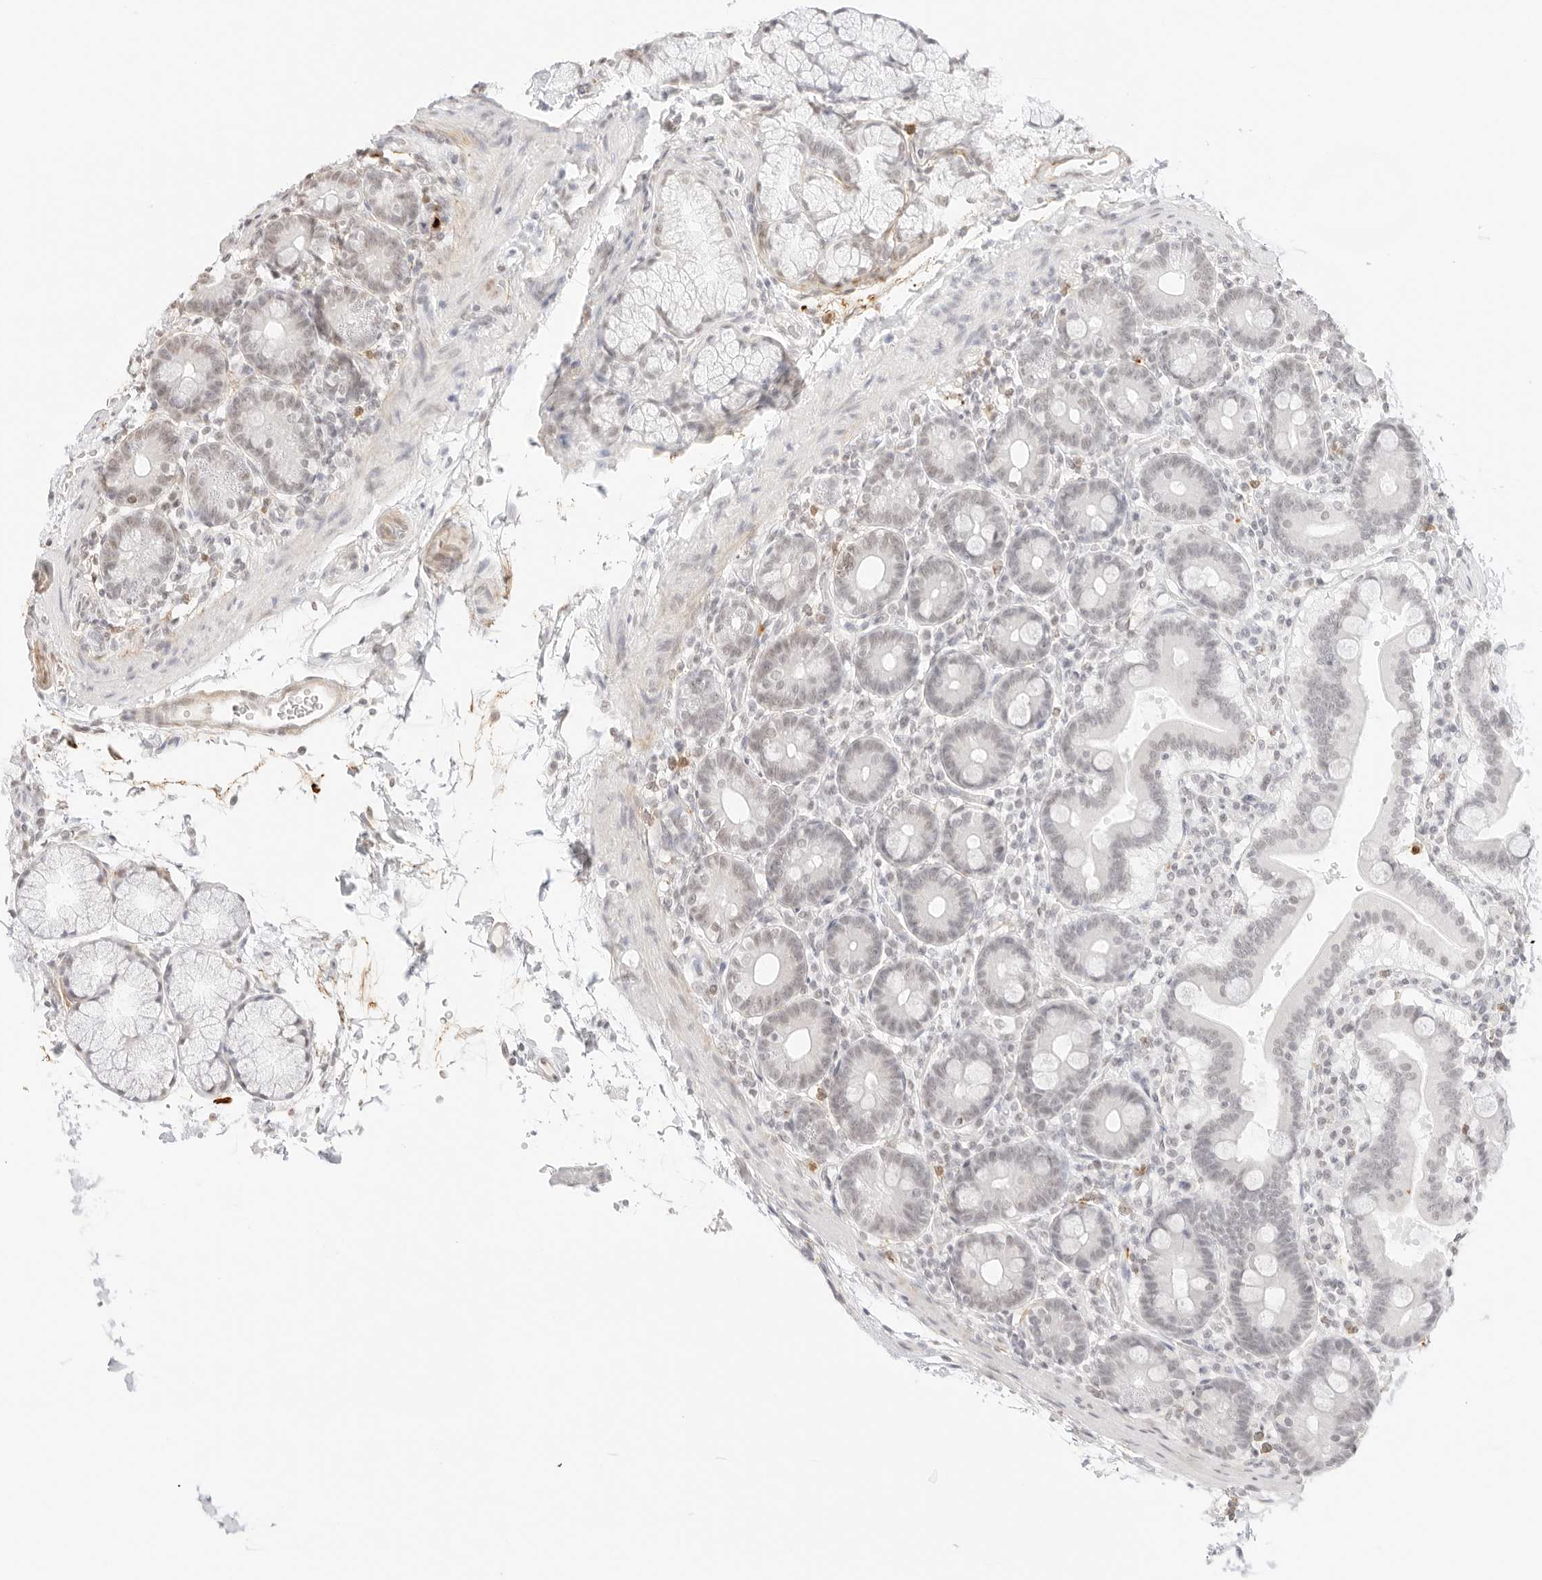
{"staining": {"intensity": "negative", "quantity": "none", "location": "none"}, "tissue": "duodenum", "cell_type": "Glandular cells", "image_type": "normal", "snomed": [{"axis": "morphology", "description": "Normal tissue, NOS"}, {"axis": "topography", "description": "Duodenum"}], "caption": "A high-resolution photomicrograph shows IHC staining of normal duodenum, which demonstrates no significant staining in glandular cells.", "gene": "FBLN5", "patient": {"sex": "male", "age": 54}}